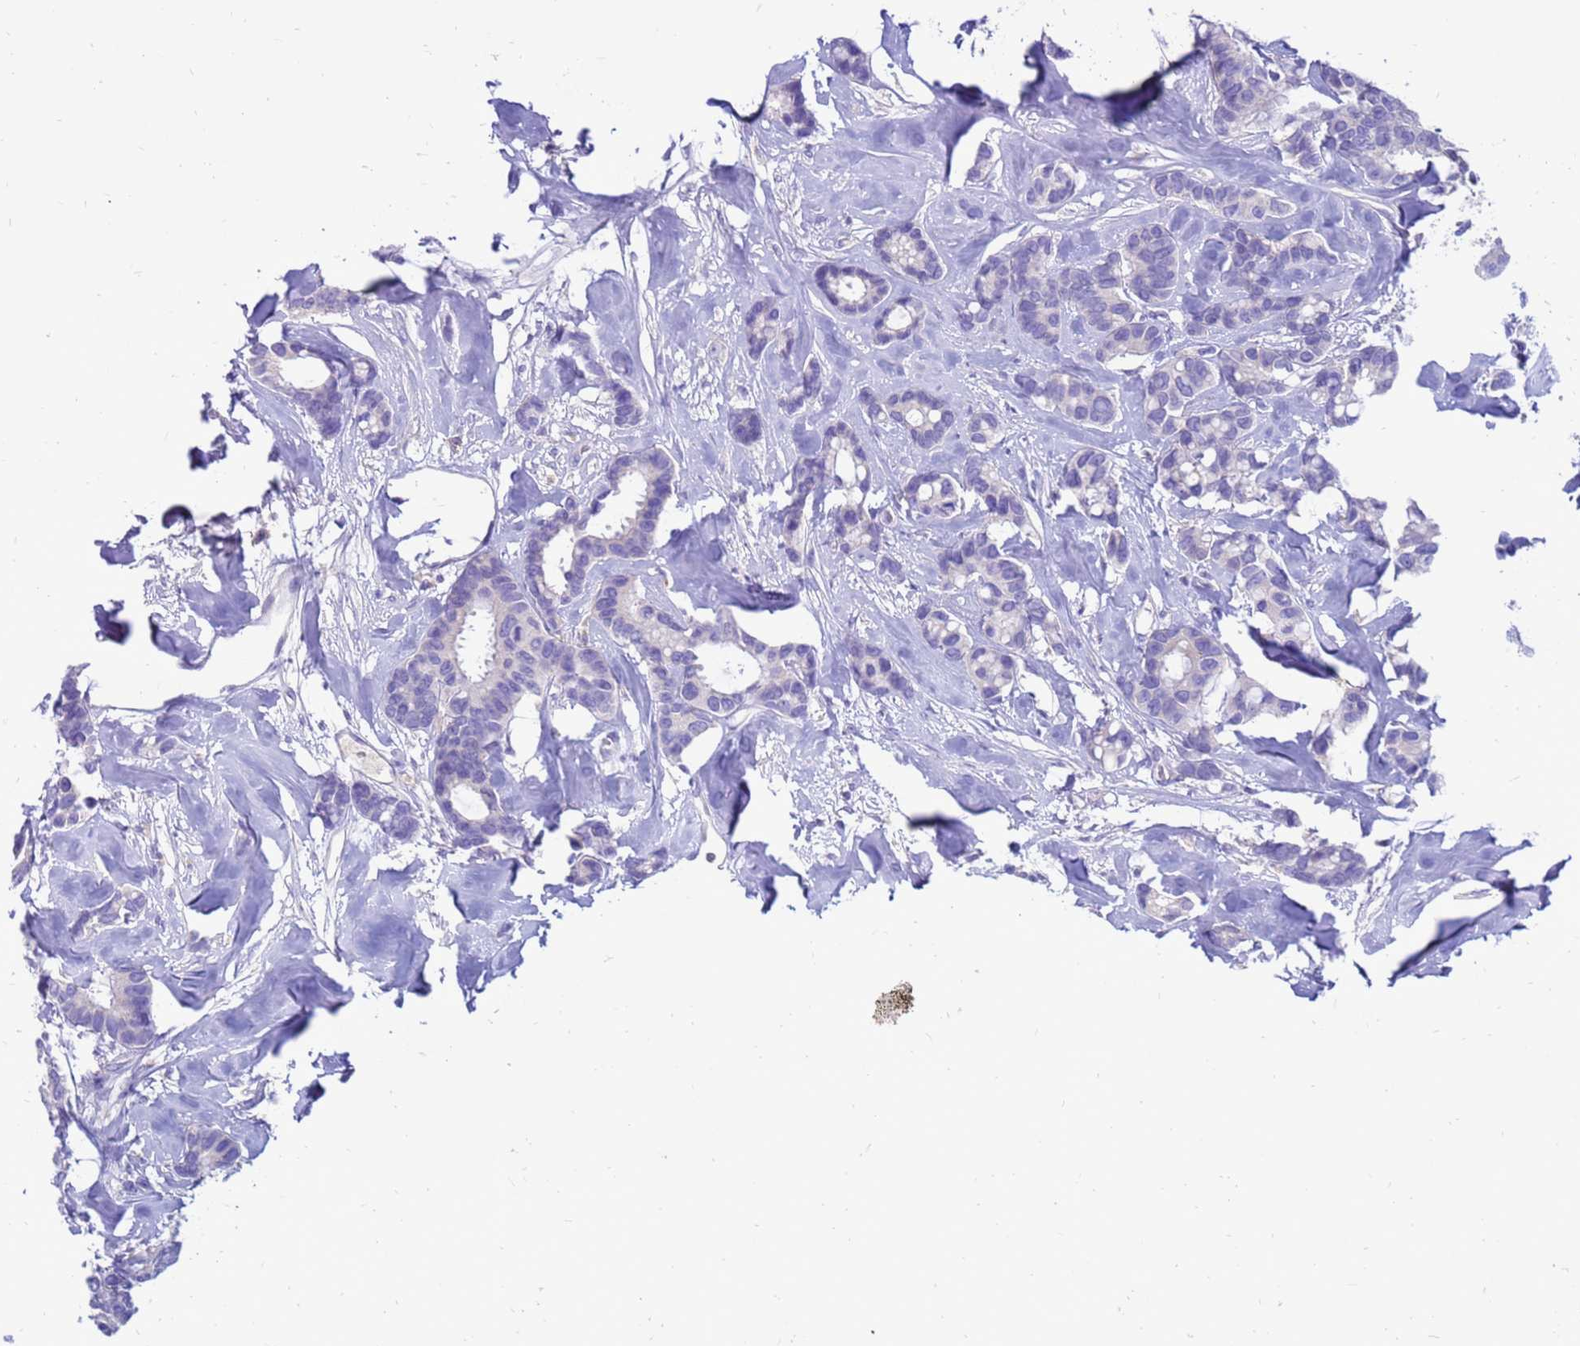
{"staining": {"intensity": "negative", "quantity": "none", "location": "none"}, "tissue": "breast cancer", "cell_type": "Tumor cells", "image_type": "cancer", "snomed": [{"axis": "morphology", "description": "Duct carcinoma"}, {"axis": "topography", "description": "Breast"}], "caption": "The micrograph exhibits no staining of tumor cells in breast cancer.", "gene": "PDE10A", "patient": {"sex": "female", "age": 87}}